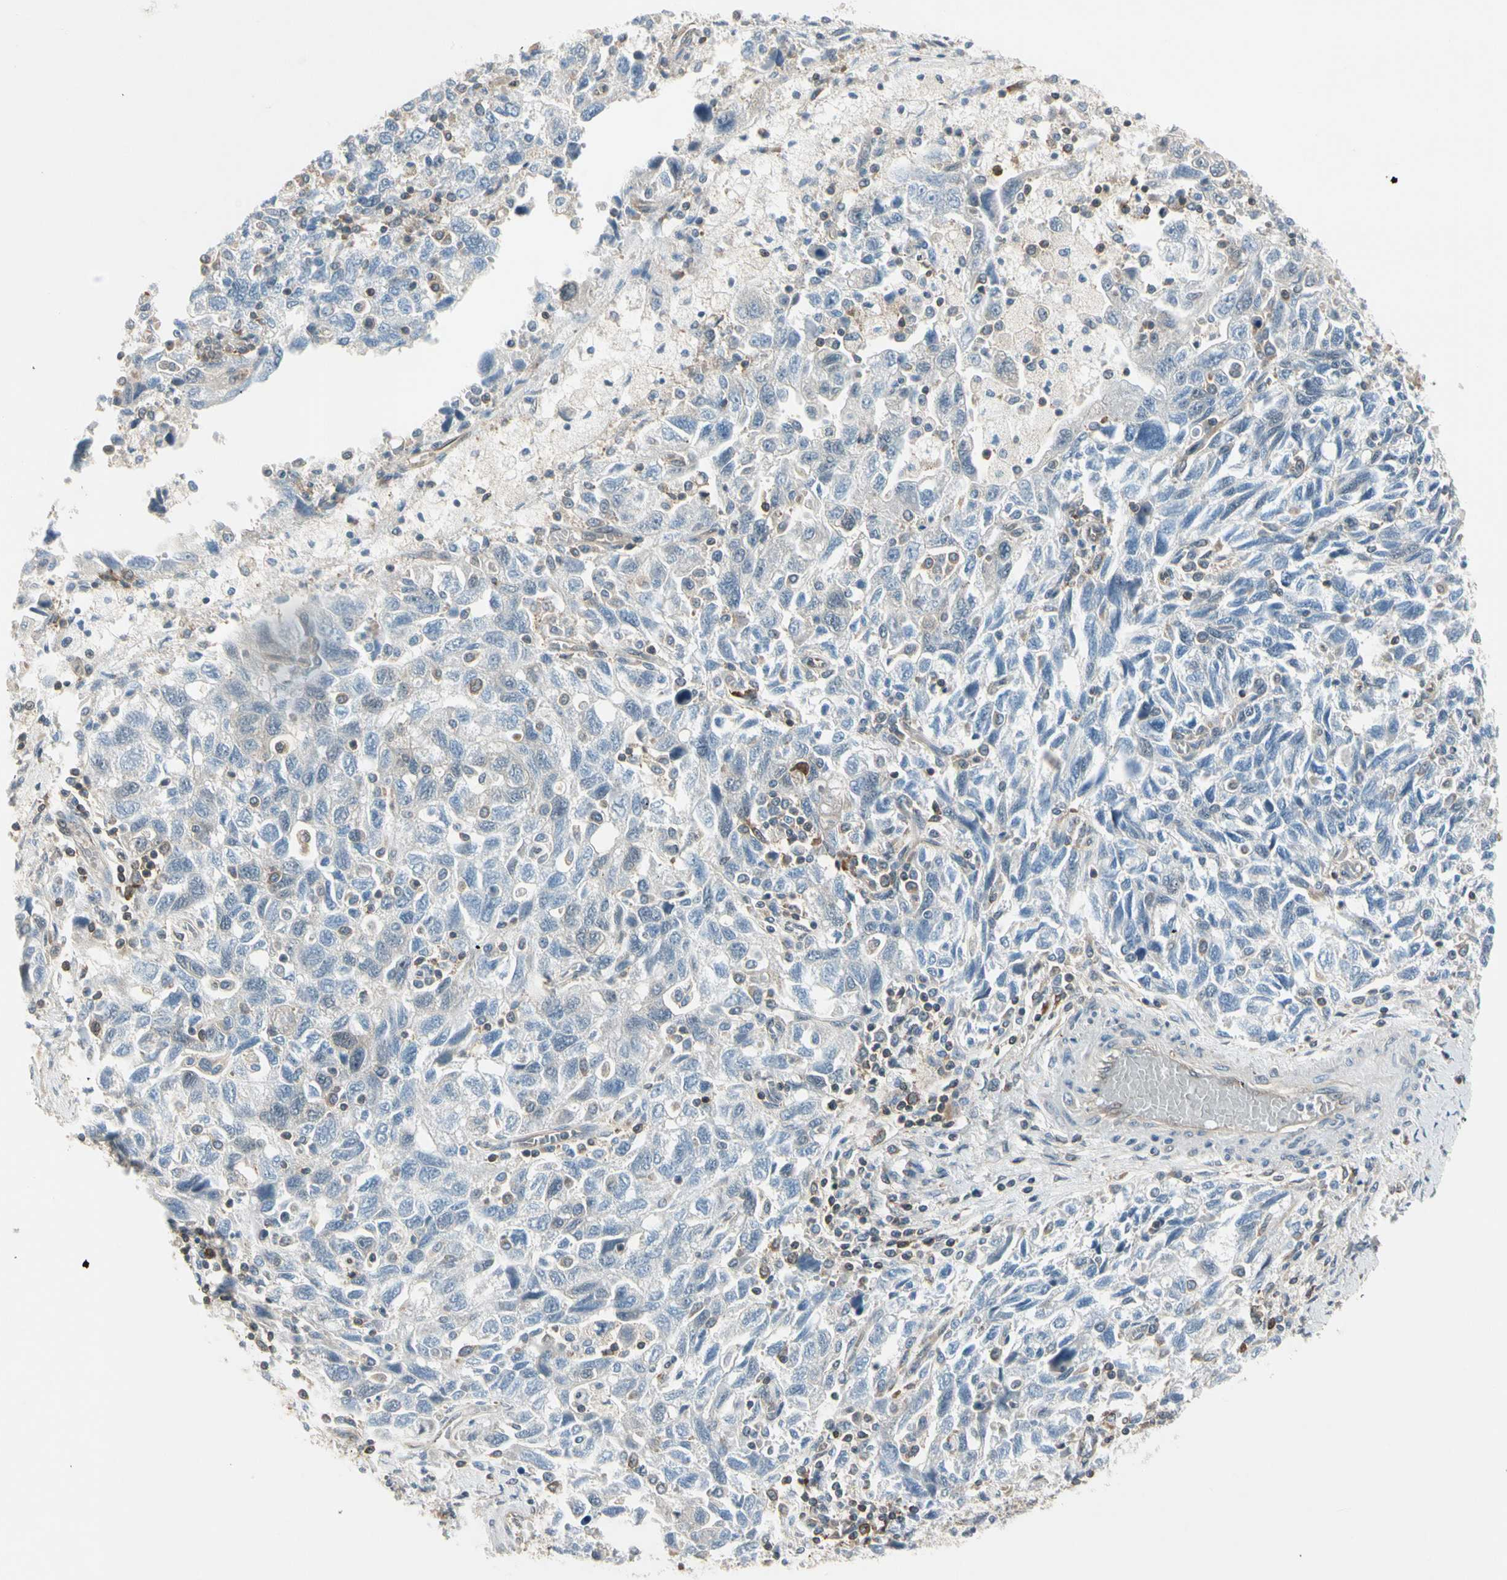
{"staining": {"intensity": "negative", "quantity": "none", "location": "none"}, "tissue": "ovarian cancer", "cell_type": "Tumor cells", "image_type": "cancer", "snomed": [{"axis": "morphology", "description": "Carcinoma, NOS"}, {"axis": "morphology", "description": "Cystadenocarcinoma, serous, NOS"}, {"axis": "topography", "description": "Ovary"}], "caption": "The histopathology image reveals no significant staining in tumor cells of ovarian cancer (serous cystadenocarcinoma). (Brightfield microscopy of DAB (3,3'-diaminobenzidine) immunohistochemistry at high magnification).", "gene": "OXSR1", "patient": {"sex": "female", "age": 69}}